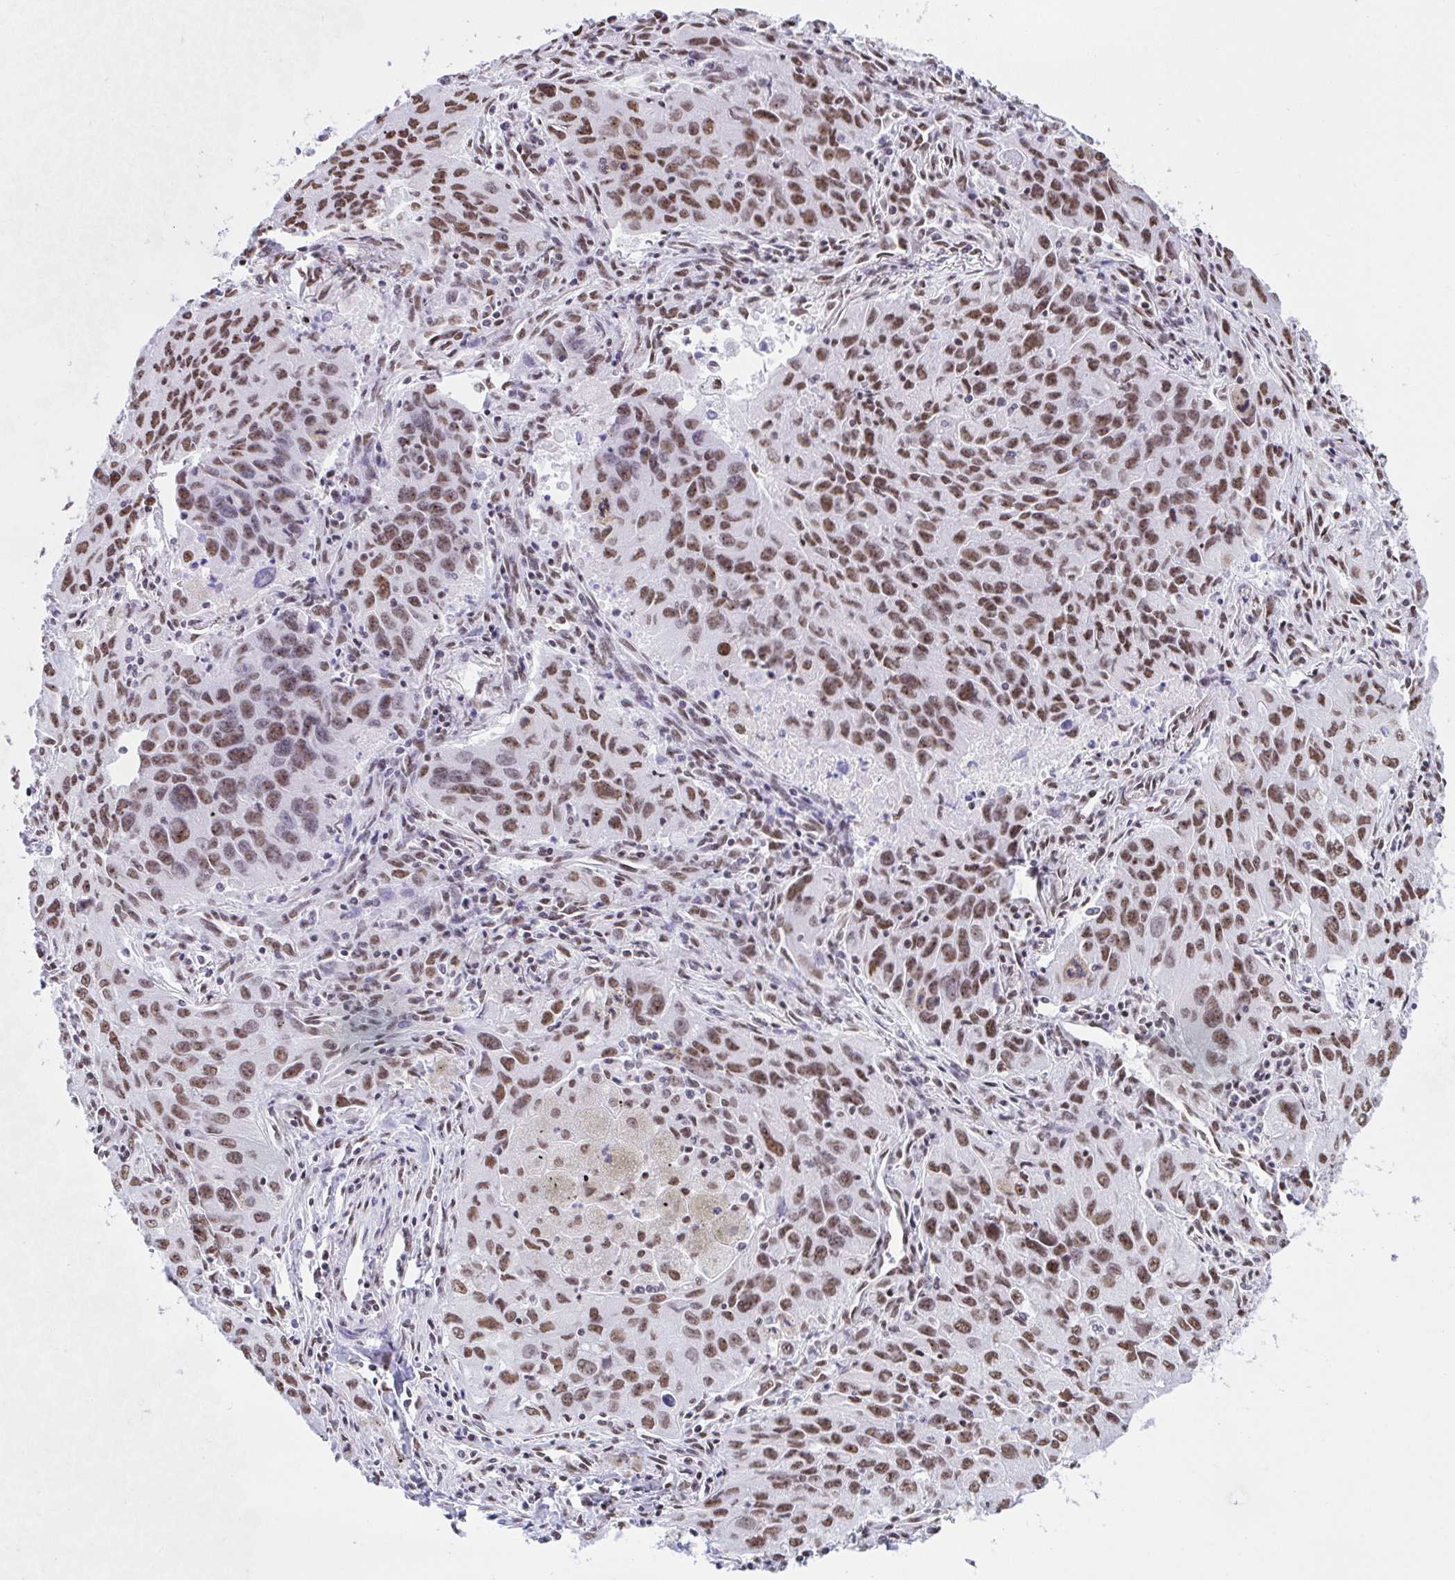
{"staining": {"intensity": "moderate", "quantity": ">75%", "location": "nuclear"}, "tissue": "lung cancer", "cell_type": "Tumor cells", "image_type": "cancer", "snomed": [{"axis": "morphology", "description": "Adenocarcinoma, NOS"}, {"axis": "morphology", "description": "Adenocarcinoma, metastatic, NOS"}, {"axis": "topography", "description": "Lymph node"}, {"axis": "topography", "description": "Lung"}], "caption": "There is medium levels of moderate nuclear expression in tumor cells of adenocarcinoma (lung), as demonstrated by immunohistochemical staining (brown color).", "gene": "DDX52", "patient": {"sex": "female", "age": 42}}